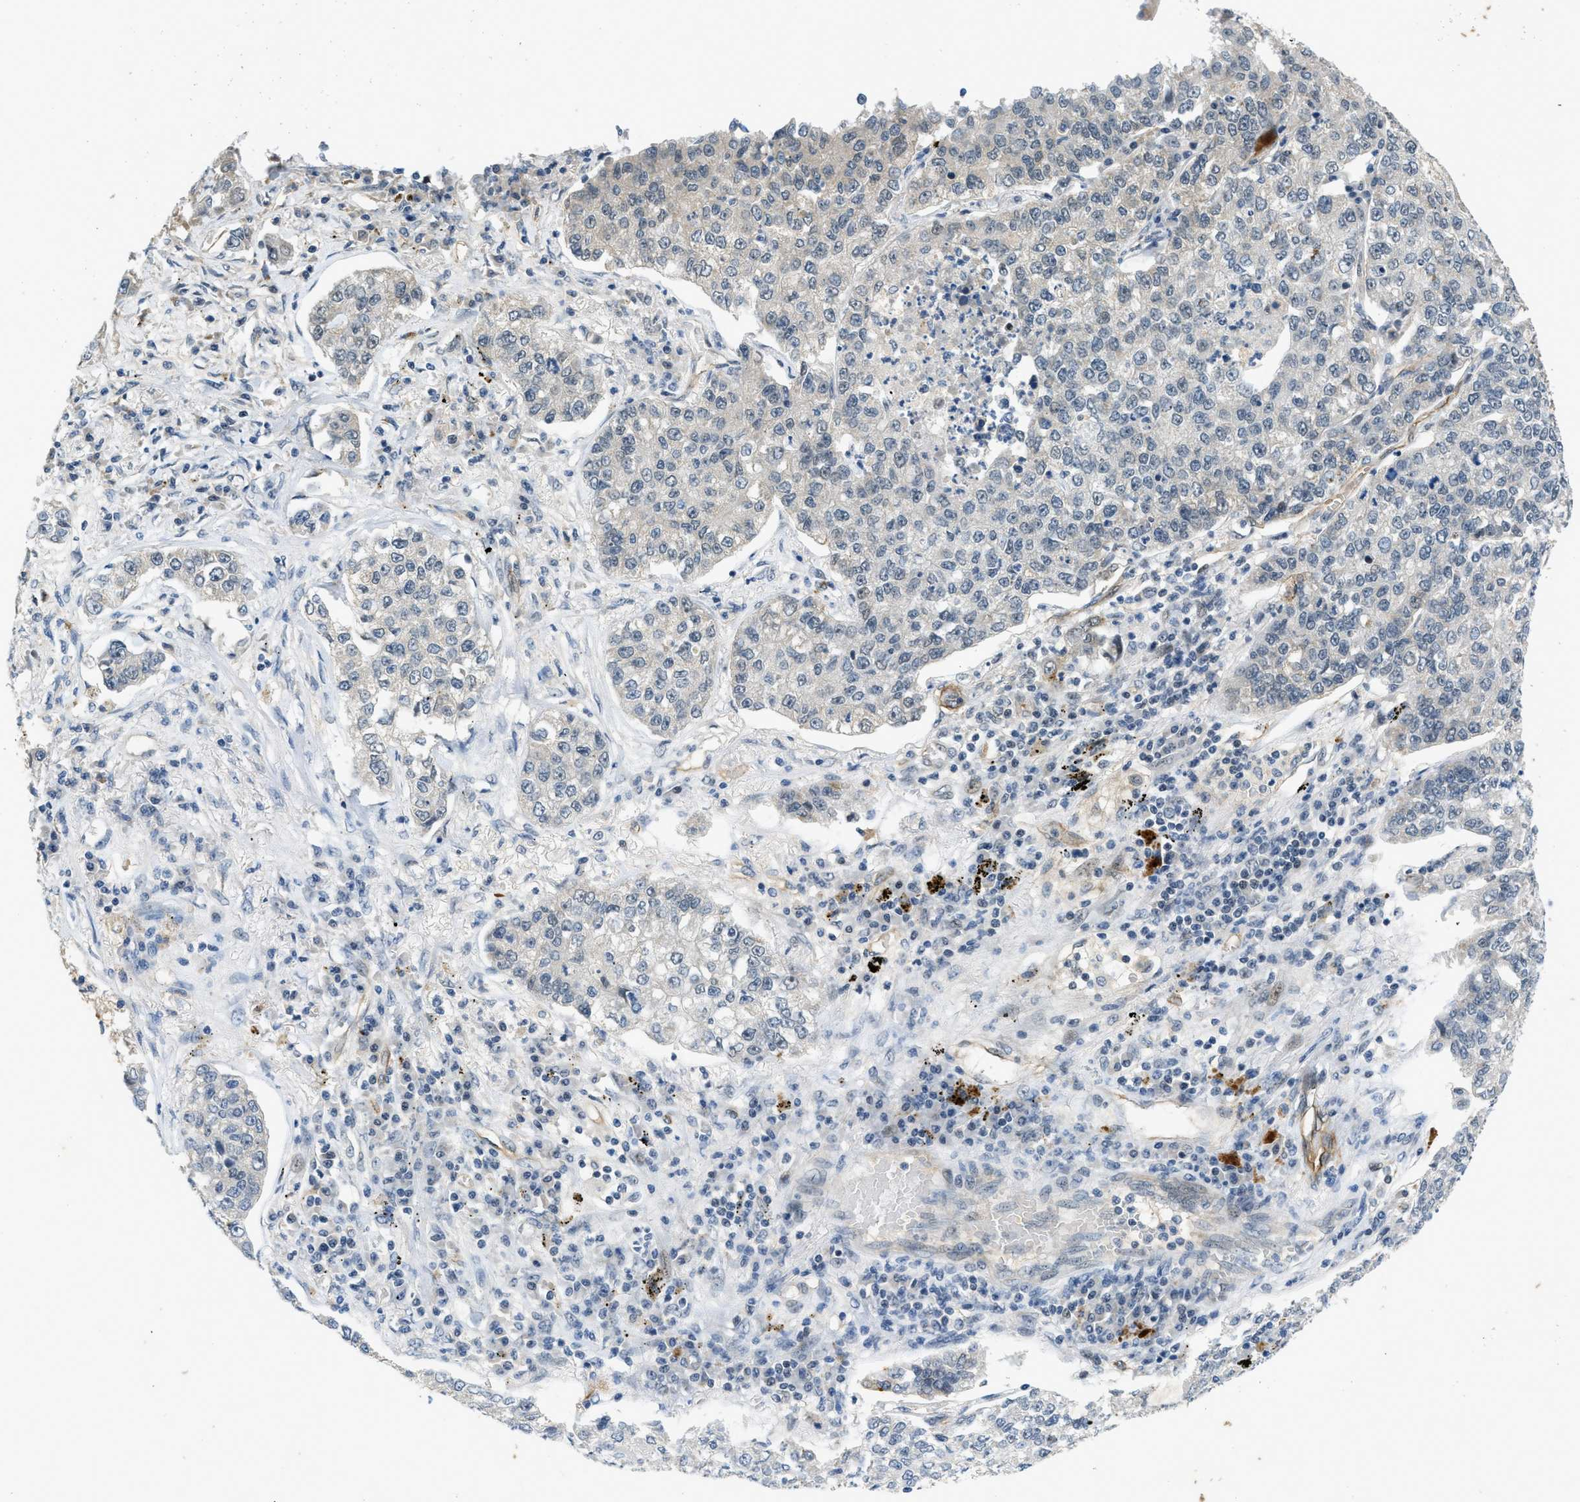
{"staining": {"intensity": "negative", "quantity": "none", "location": "none"}, "tissue": "lung cancer", "cell_type": "Tumor cells", "image_type": "cancer", "snomed": [{"axis": "morphology", "description": "Adenocarcinoma, NOS"}, {"axis": "topography", "description": "Lung"}], "caption": "This is an immunohistochemistry histopathology image of human lung cancer. There is no positivity in tumor cells.", "gene": "SLCO2A1", "patient": {"sex": "male", "age": 49}}